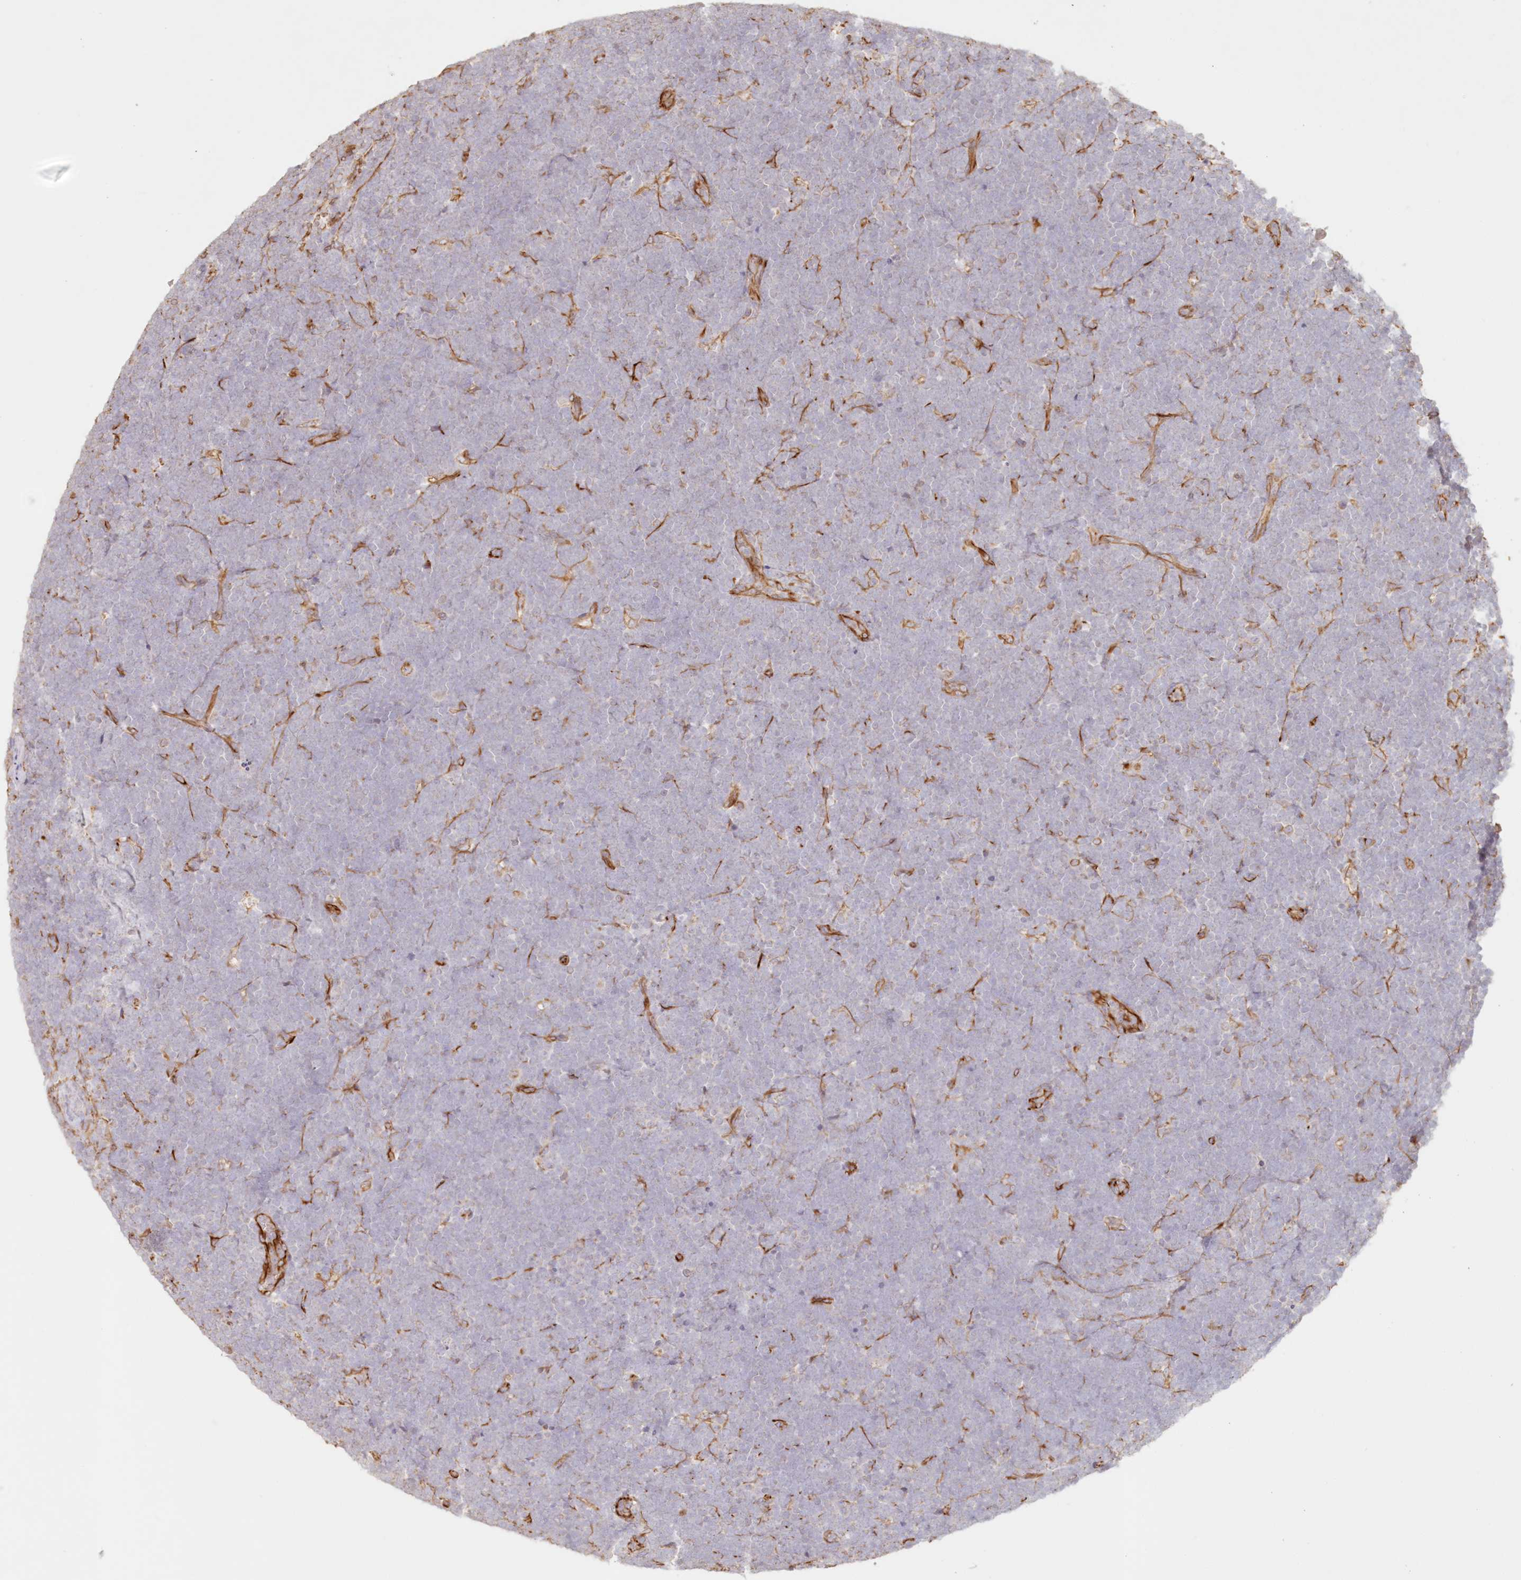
{"staining": {"intensity": "negative", "quantity": "none", "location": "none"}, "tissue": "lymphoma", "cell_type": "Tumor cells", "image_type": "cancer", "snomed": [{"axis": "morphology", "description": "Malignant lymphoma, non-Hodgkin's type, High grade"}, {"axis": "topography", "description": "Lymph node"}], "caption": "Human high-grade malignant lymphoma, non-Hodgkin's type stained for a protein using IHC demonstrates no staining in tumor cells.", "gene": "DMRTB1", "patient": {"sex": "male", "age": 13}}